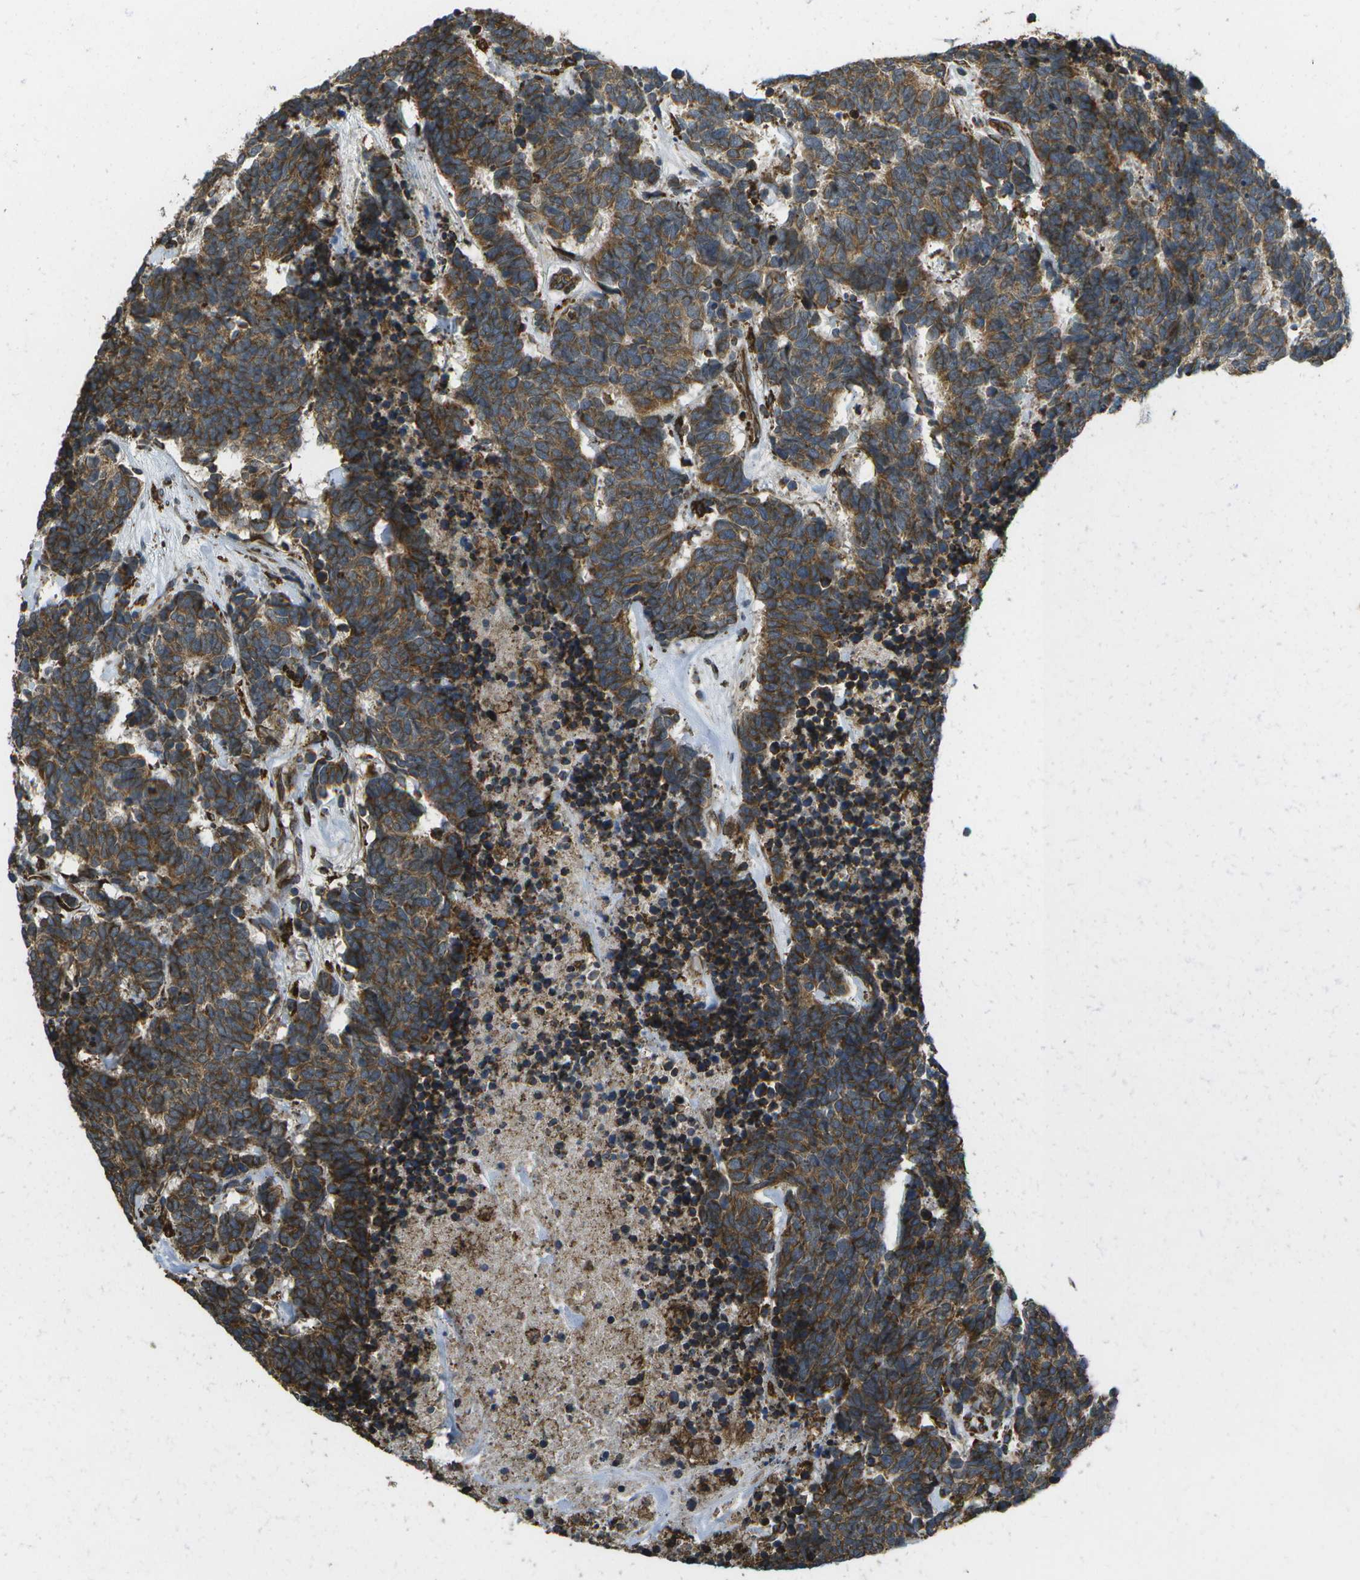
{"staining": {"intensity": "moderate", "quantity": ">75%", "location": "cytoplasmic/membranous"}, "tissue": "carcinoid", "cell_type": "Tumor cells", "image_type": "cancer", "snomed": [{"axis": "morphology", "description": "Carcinoma, NOS"}, {"axis": "morphology", "description": "Carcinoid, malignant, NOS"}, {"axis": "topography", "description": "Urinary bladder"}], "caption": "About >75% of tumor cells in carcinoid show moderate cytoplasmic/membranous protein positivity as visualized by brown immunohistochemical staining.", "gene": "PDIA4", "patient": {"sex": "male", "age": 57}}